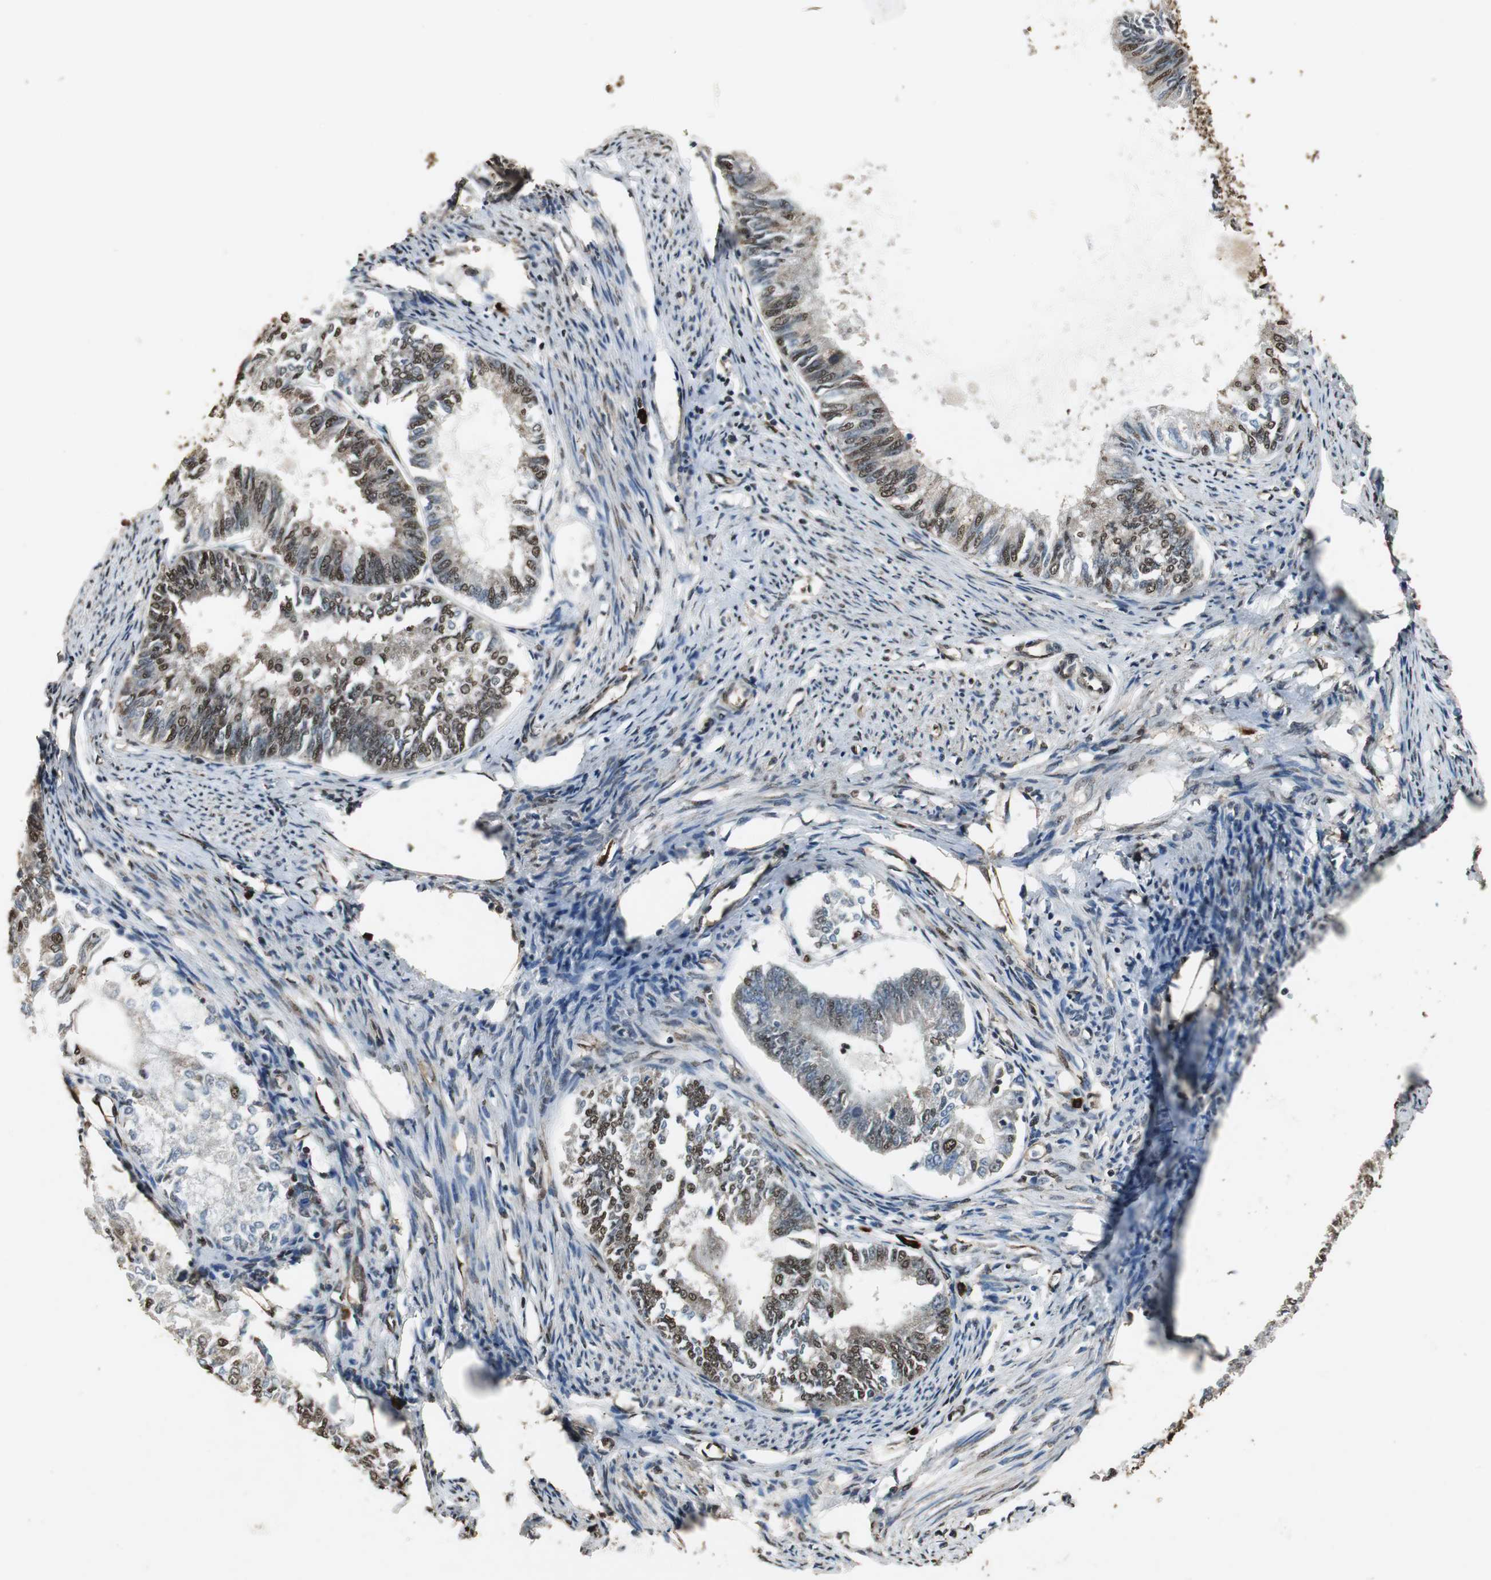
{"staining": {"intensity": "moderate", "quantity": "25%-75%", "location": "cytoplasmic/membranous,nuclear"}, "tissue": "endometrial cancer", "cell_type": "Tumor cells", "image_type": "cancer", "snomed": [{"axis": "morphology", "description": "Adenocarcinoma, NOS"}, {"axis": "topography", "description": "Endometrium"}], "caption": "A brown stain highlights moderate cytoplasmic/membranous and nuclear staining of a protein in human endometrial cancer (adenocarcinoma) tumor cells.", "gene": "PPP1R13B", "patient": {"sex": "female", "age": 86}}